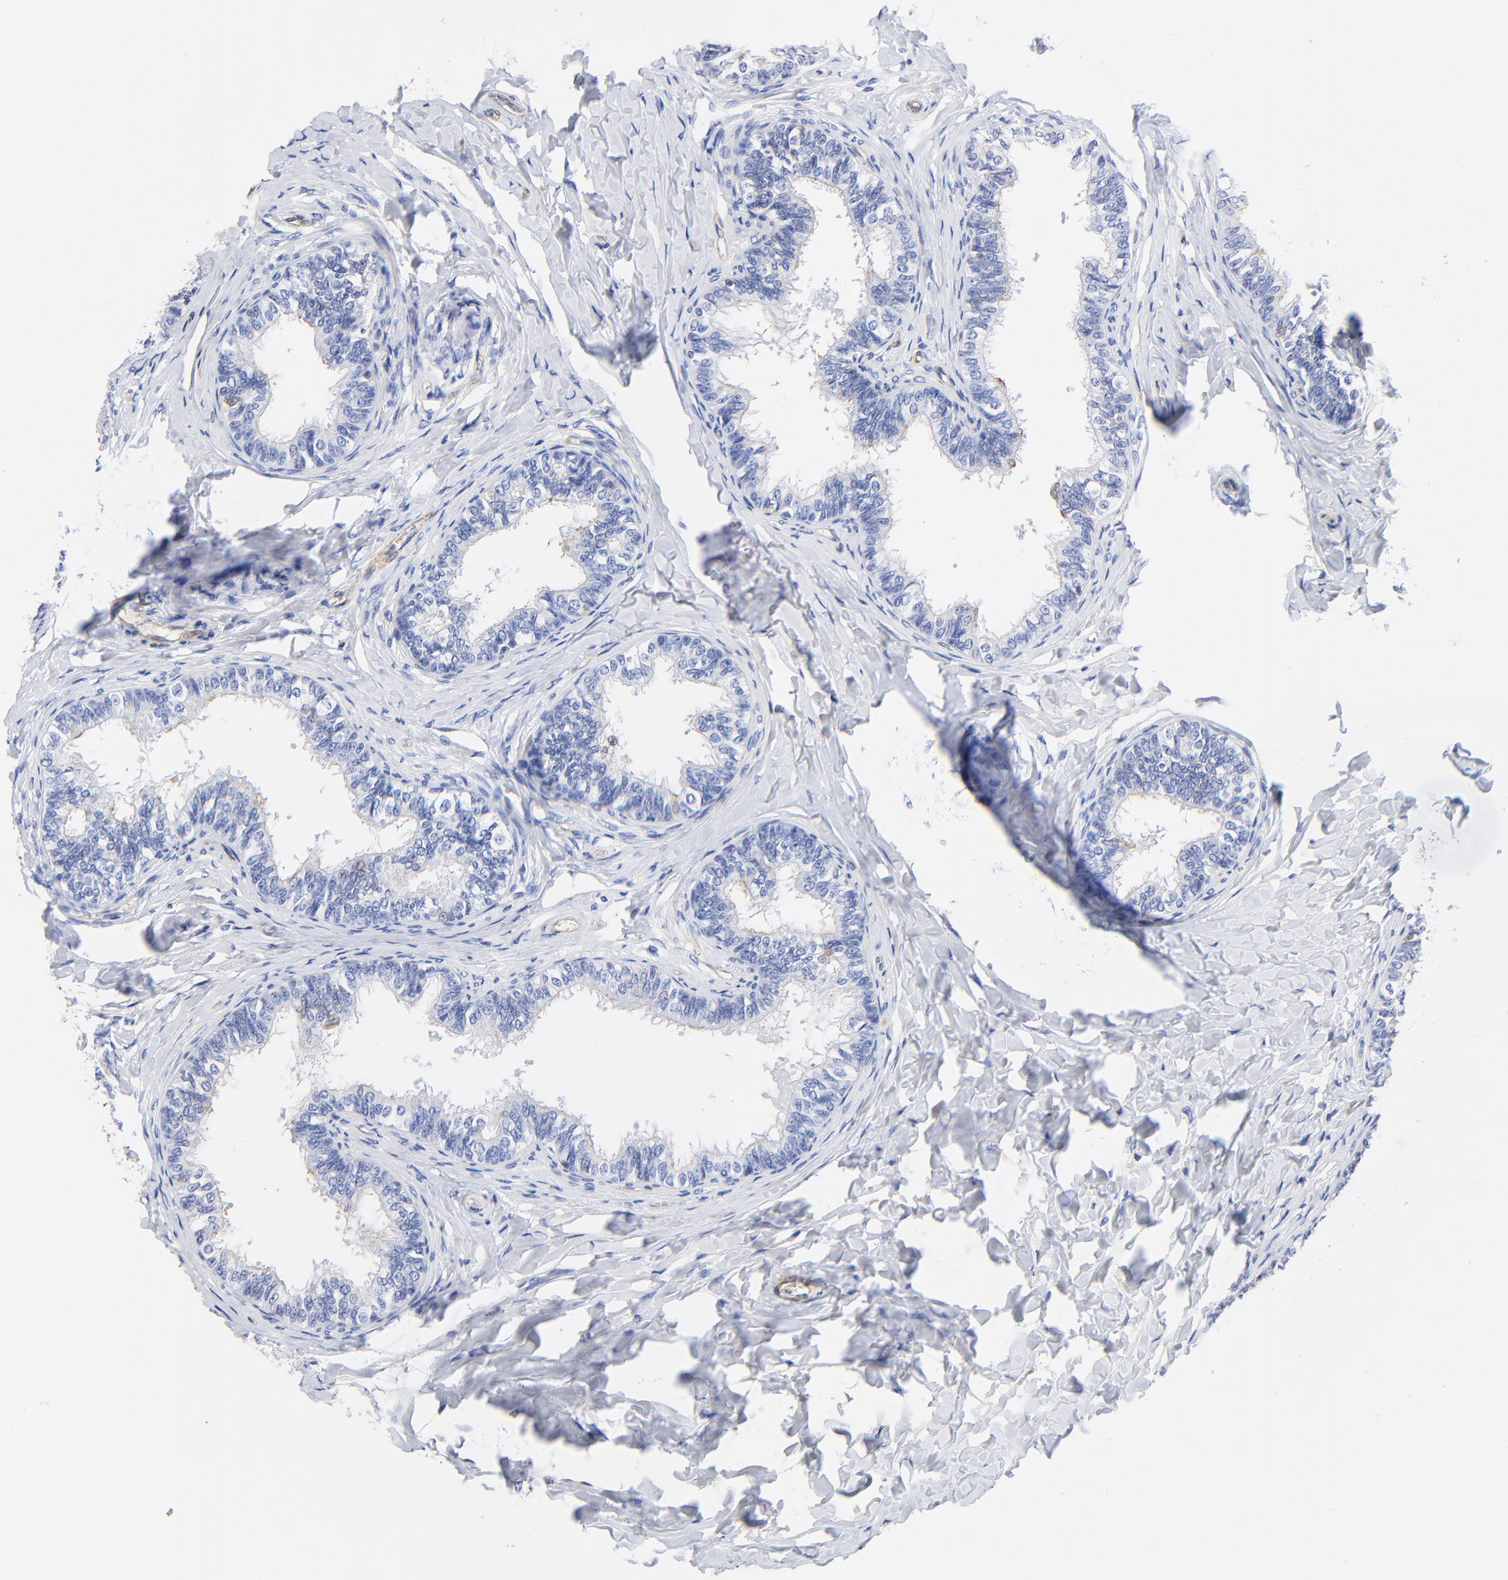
{"staining": {"intensity": "negative", "quantity": "none", "location": "none"}, "tissue": "epididymis", "cell_type": "Glandular cells", "image_type": "normal", "snomed": [{"axis": "morphology", "description": "Normal tissue, NOS"}, {"axis": "topography", "description": "Epididymis"}], "caption": "Immunohistochemistry histopathology image of benign epididymis: epididymis stained with DAB reveals no significant protein positivity in glandular cells. Nuclei are stained in blue.", "gene": "TAGLN2", "patient": {"sex": "male", "age": 26}}